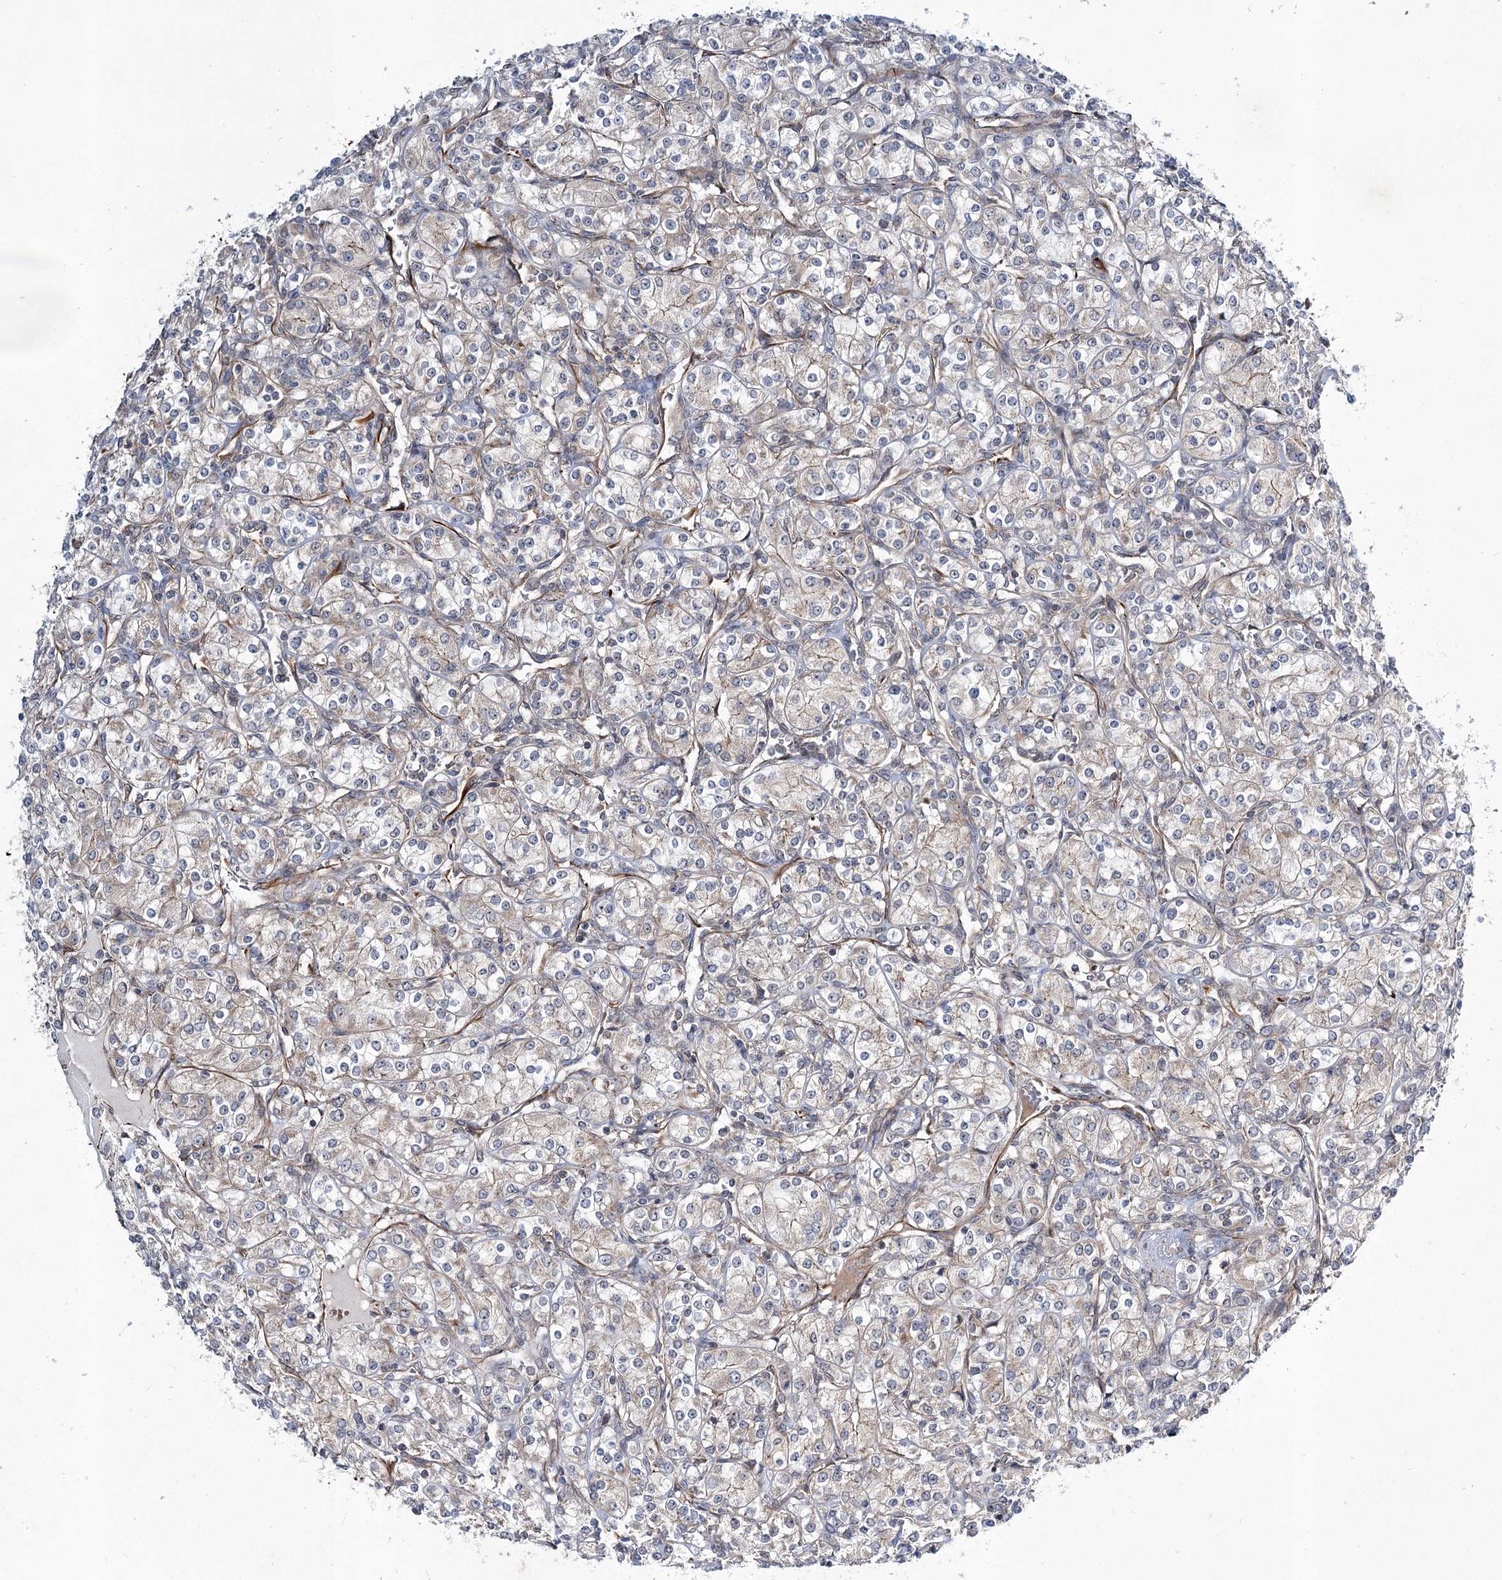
{"staining": {"intensity": "weak", "quantity": "<25%", "location": "cytoplasmic/membranous"}, "tissue": "renal cancer", "cell_type": "Tumor cells", "image_type": "cancer", "snomed": [{"axis": "morphology", "description": "Adenocarcinoma, NOS"}, {"axis": "topography", "description": "Kidney"}], "caption": "Immunohistochemistry photomicrograph of neoplastic tissue: adenocarcinoma (renal) stained with DAB (3,3'-diaminobenzidine) shows no significant protein expression in tumor cells. The staining is performed using DAB (3,3'-diaminobenzidine) brown chromogen with nuclei counter-stained in using hematoxylin.", "gene": "DPEP2", "patient": {"sex": "male", "age": 77}}